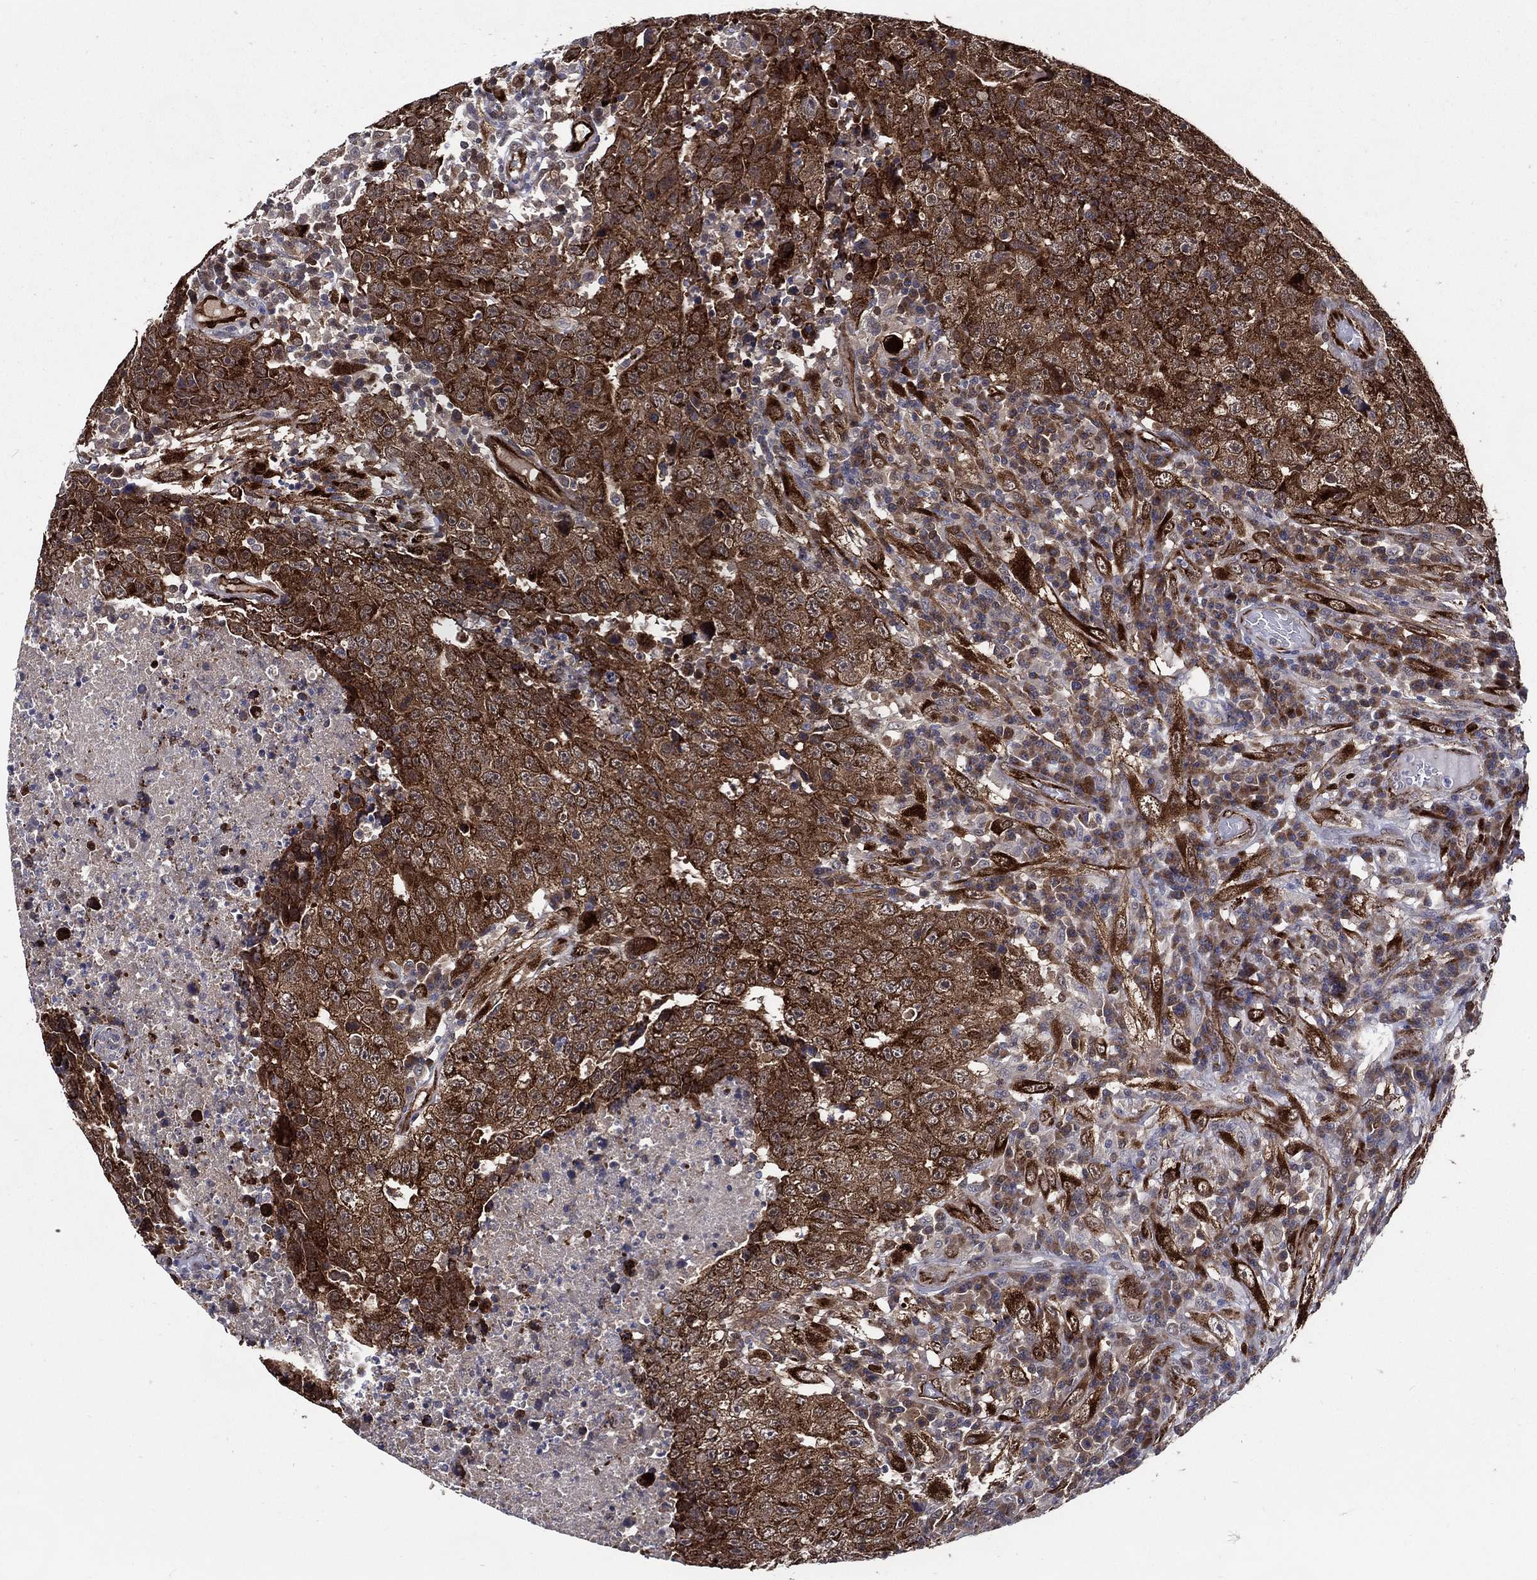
{"staining": {"intensity": "strong", "quantity": "25%-75%", "location": "cytoplasmic/membranous"}, "tissue": "testis cancer", "cell_type": "Tumor cells", "image_type": "cancer", "snomed": [{"axis": "morphology", "description": "Necrosis, NOS"}, {"axis": "morphology", "description": "Carcinoma, Embryonal, NOS"}, {"axis": "topography", "description": "Testis"}], "caption": "Brown immunohistochemical staining in human testis cancer reveals strong cytoplasmic/membranous staining in approximately 25%-75% of tumor cells.", "gene": "ARHGAP11A", "patient": {"sex": "male", "age": 19}}